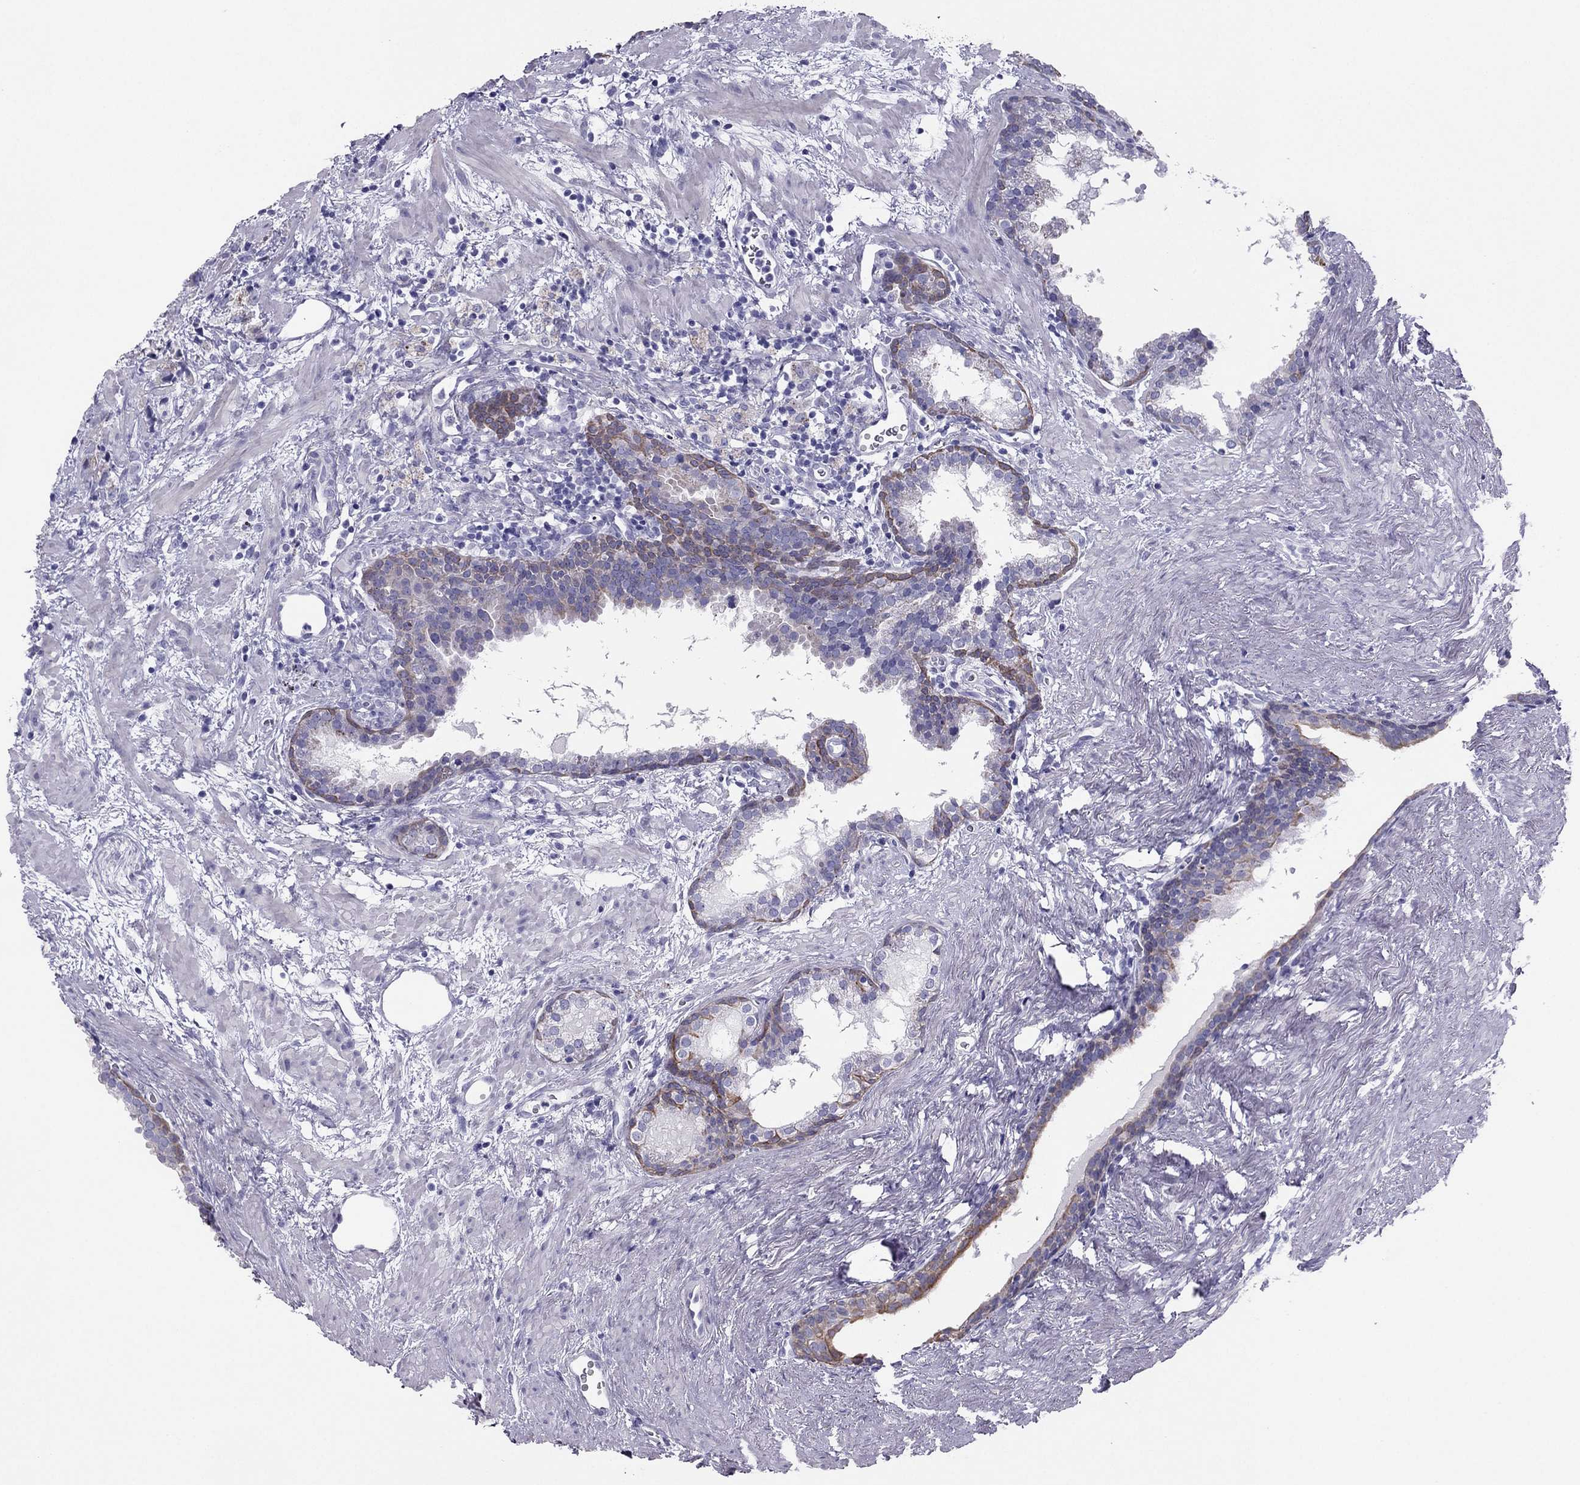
{"staining": {"intensity": "moderate", "quantity": "<25%", "location": "cytoplasmic/membranous"}, "tissue": "prostate cancer", "cell_type": "Tumor cells", "image_type": "cancer", "snomed": [{"axis": "morphology", "description": "Adenocarcinoma, NOS"}, {"axis": "topography", "description": "Prostate and seminal vesicle, NOS"}], "caption": "A photomicrograph showing moderate cytoplasmic/membranous positivity in approximately <25% of tumor cells in adenocarcinoma (prostate), as visualized by brown immunohistochemical staining.", "gene": "MAEL", "patient": {"sex": "male", "age": 63}}